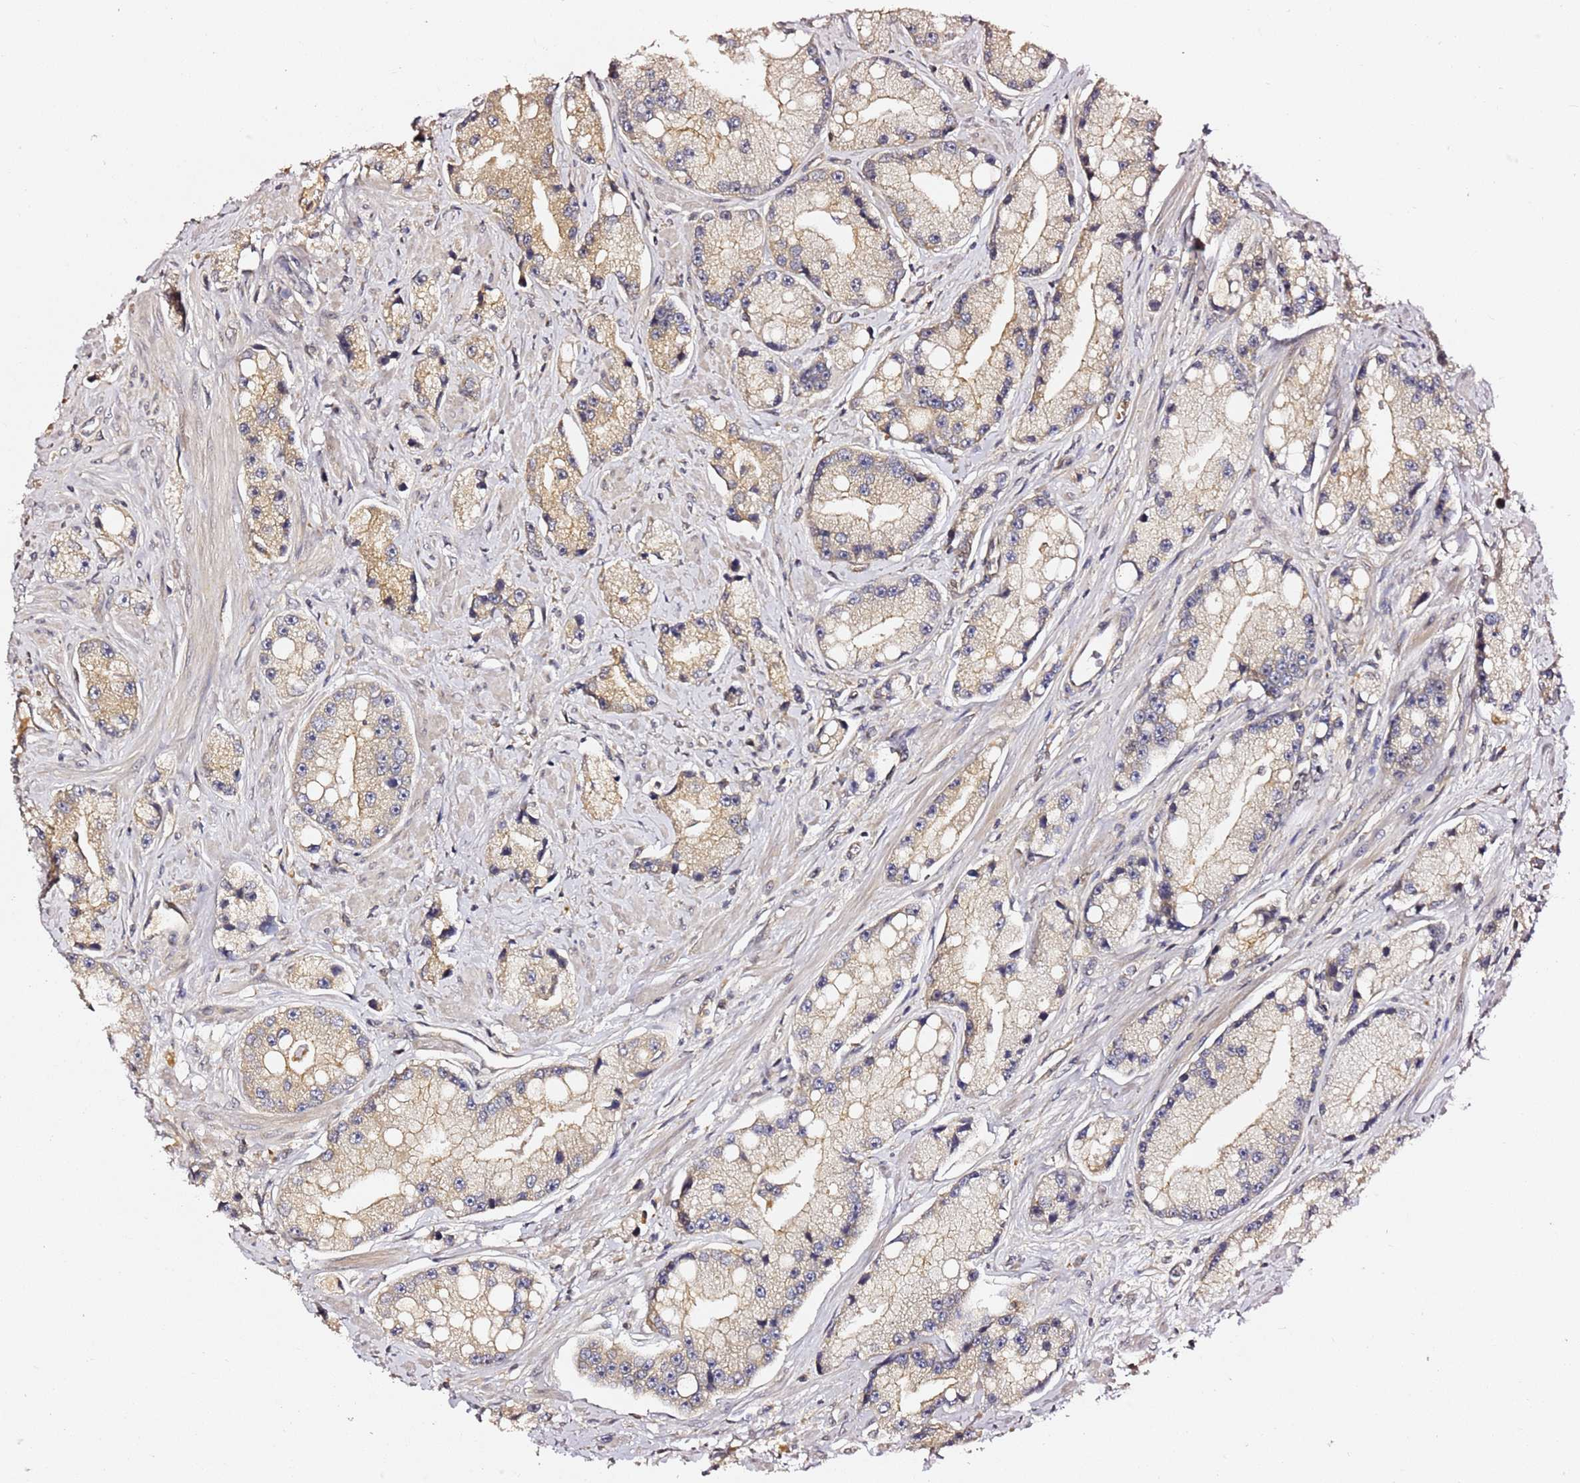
{"staining": {"intensity": "moderate", "quantity": "25%-75%", "location": "cytoplasmic/membranous"}, "tissue": "prostate cancer", "cell_type": "Tumor cells", "image_type": "cancer", "snomed": [{"axis": "morphology", "description": "Adenocarcinoma, High grade"}, {"axis": "topography", "description": "Prostate"}], "caption": "Immunohistochemical staining of prostate cancer displays moderate cytoplasmic/membranous protein expression in approximately 25%-75% of tumor cells. (Stains: DAB (3,3'-diaminobenzidine) in brown, nuclei in blue, Microscopy: brightfield microscopy at high magnification).", "gene": "OSBPL2", "patient": {"sex": "male", "age": 74}}